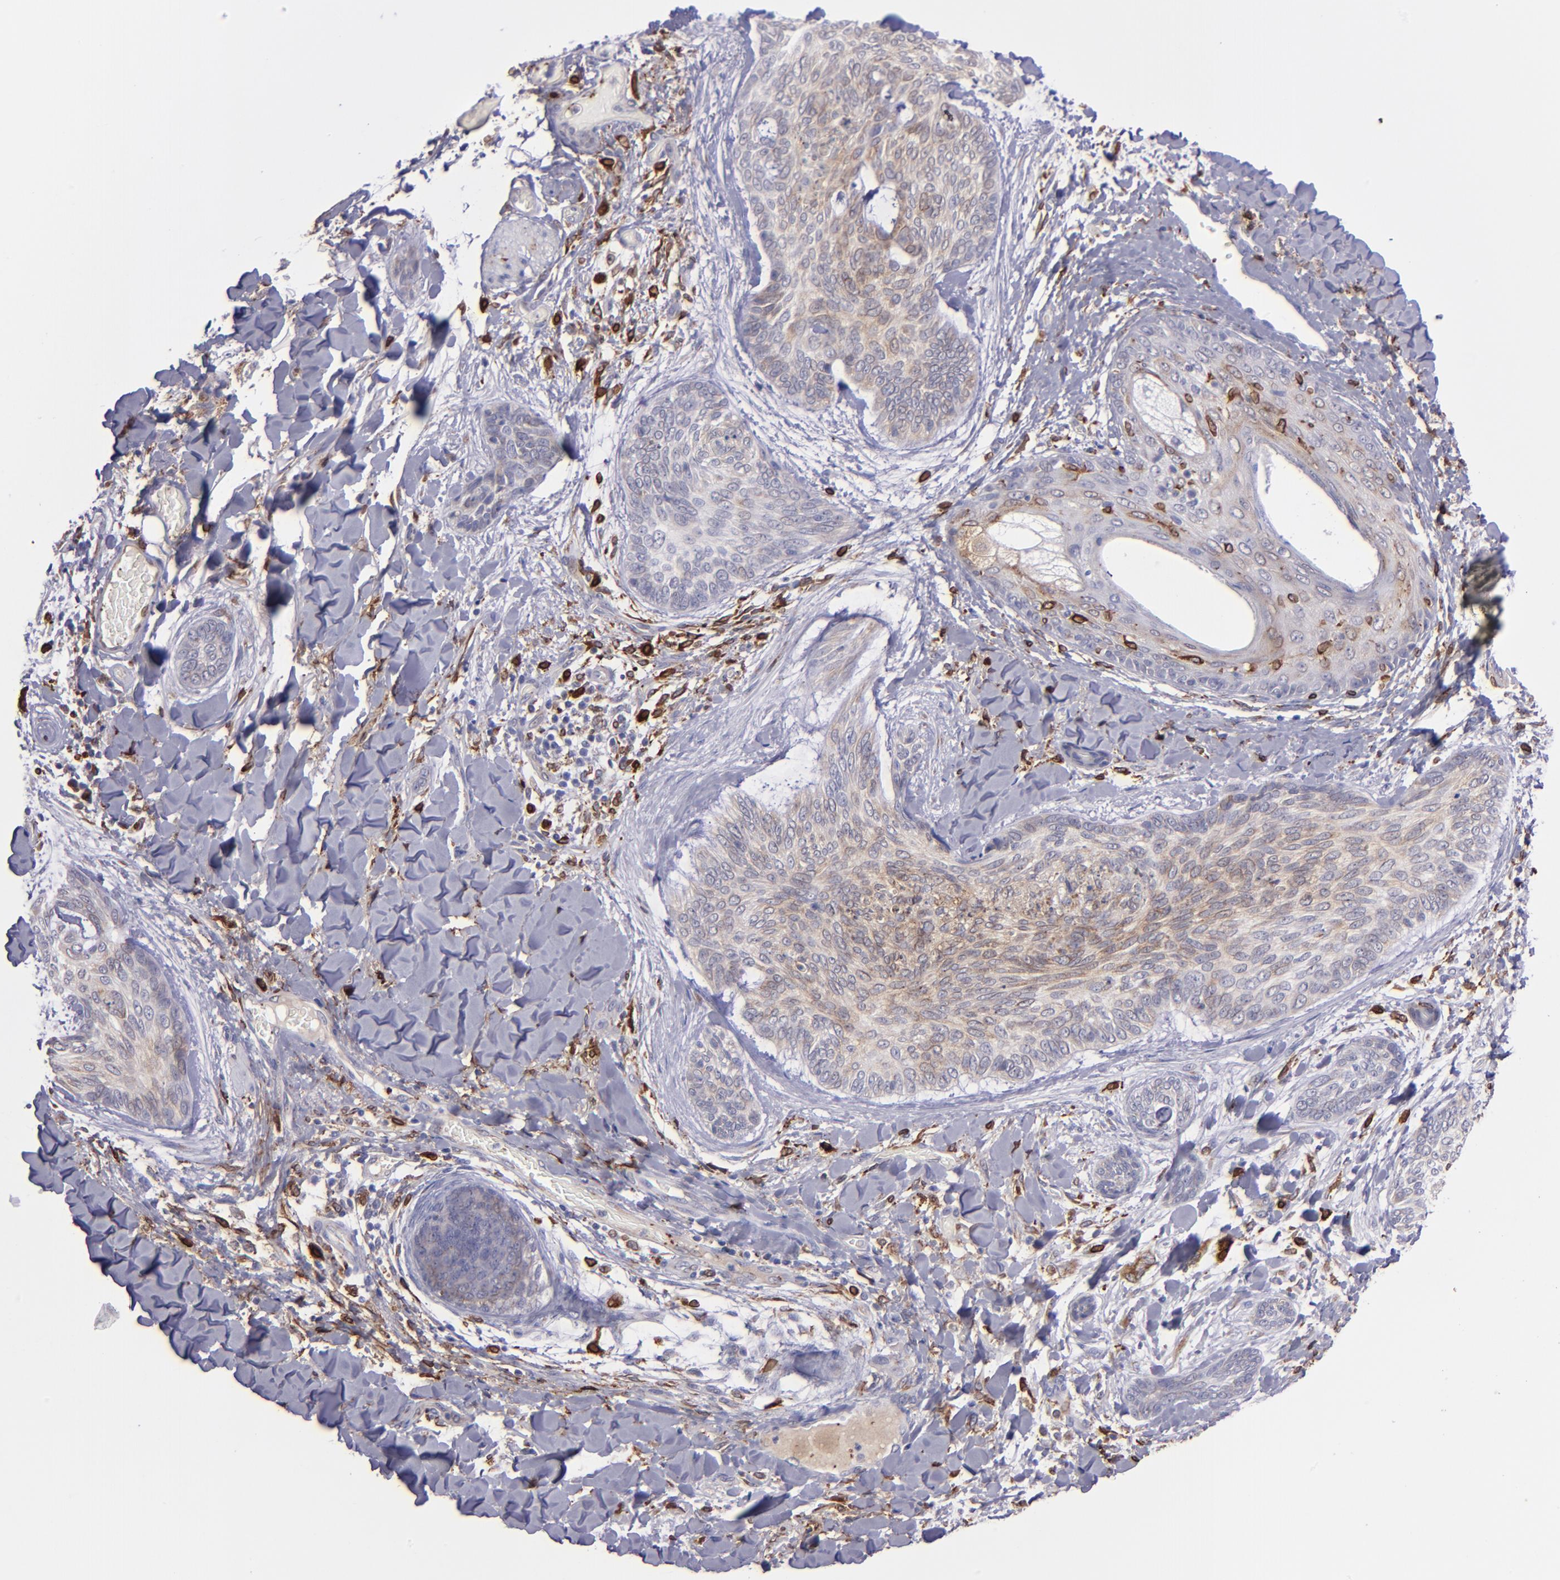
{"staining": {"intensity": "weak", "quantity": ">75%", "location": "cytoplasmic/membranous"}, "tissue": "skin cancer", "cell_type": "Tumor cells", "image_type": "cancer", "snomed": [{"axis": "morphology", "description": "Normal tissue, NOS"}, {"axis": "morphology", "description": "Basal cell carcinoma"}, {"axis": "topography", "description": "Skin"}], "caption": "Human basal cell carcinoma (skin) stained for a protein (brown) reveals weak cytoplasmic/membranous positive positivity in approximately >75% of tumor cells.", "gene": "PTGS1", "patient": {"sex": "female", "age": 71}}